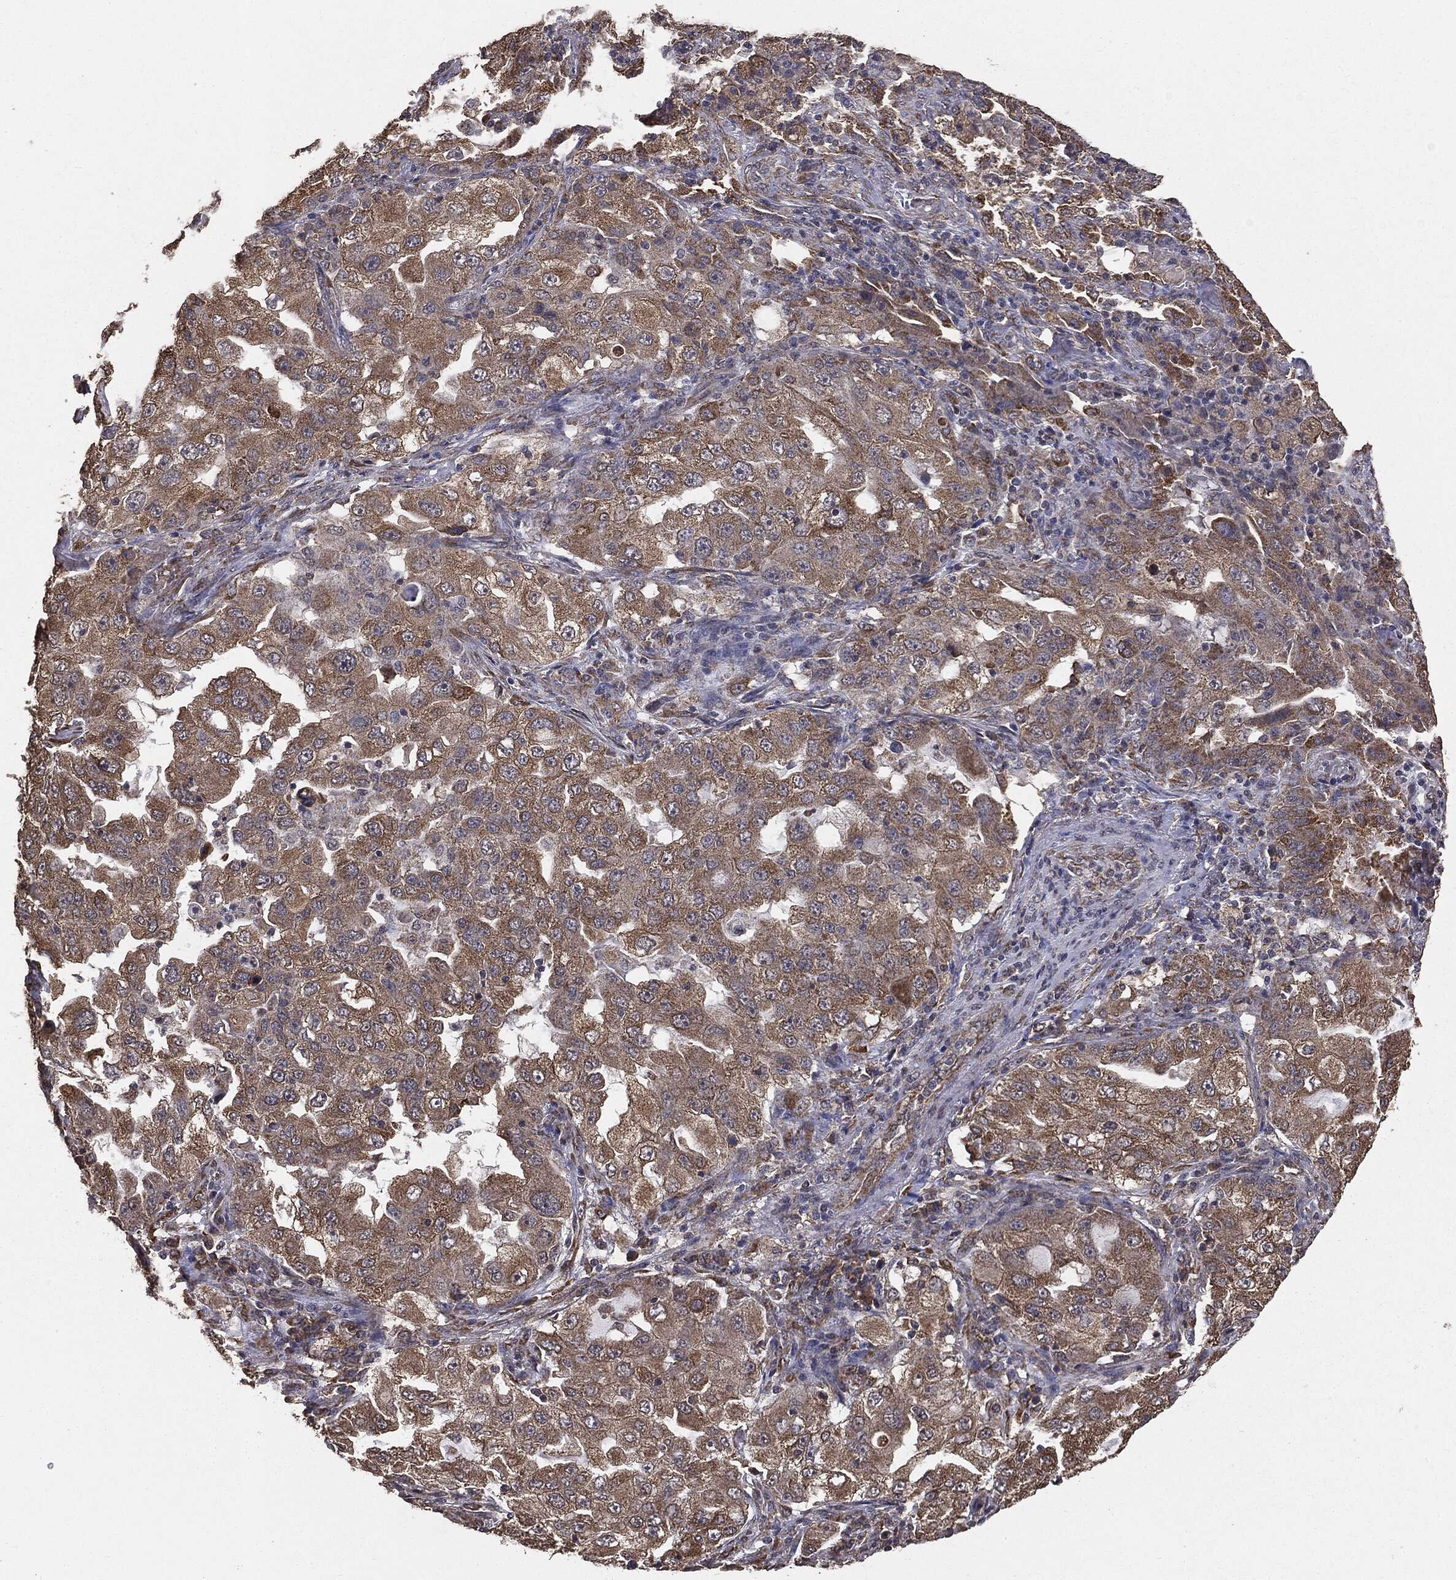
{"staining": {"intensity": "weak", "quantity": ">75%", "location": "cytoplasmic/membranous"}, "tissue": "lung cancer", "cell_type": "Tumor cells", "image_type": "cancer", "snomed": [{"axis": "morphology", "description": "Adenocarcinoma, NOS"}, {"axis": "topography", "description": "Lung"}], "caption": "Human lung cancer (adenocarcinoma) stained with a brown dye displays weak cytoplasmic/membranous positive staining in approximately >75% of tumor cells.", "gene": "MTOR", "patient": {"sex": "female", "age": 61}}